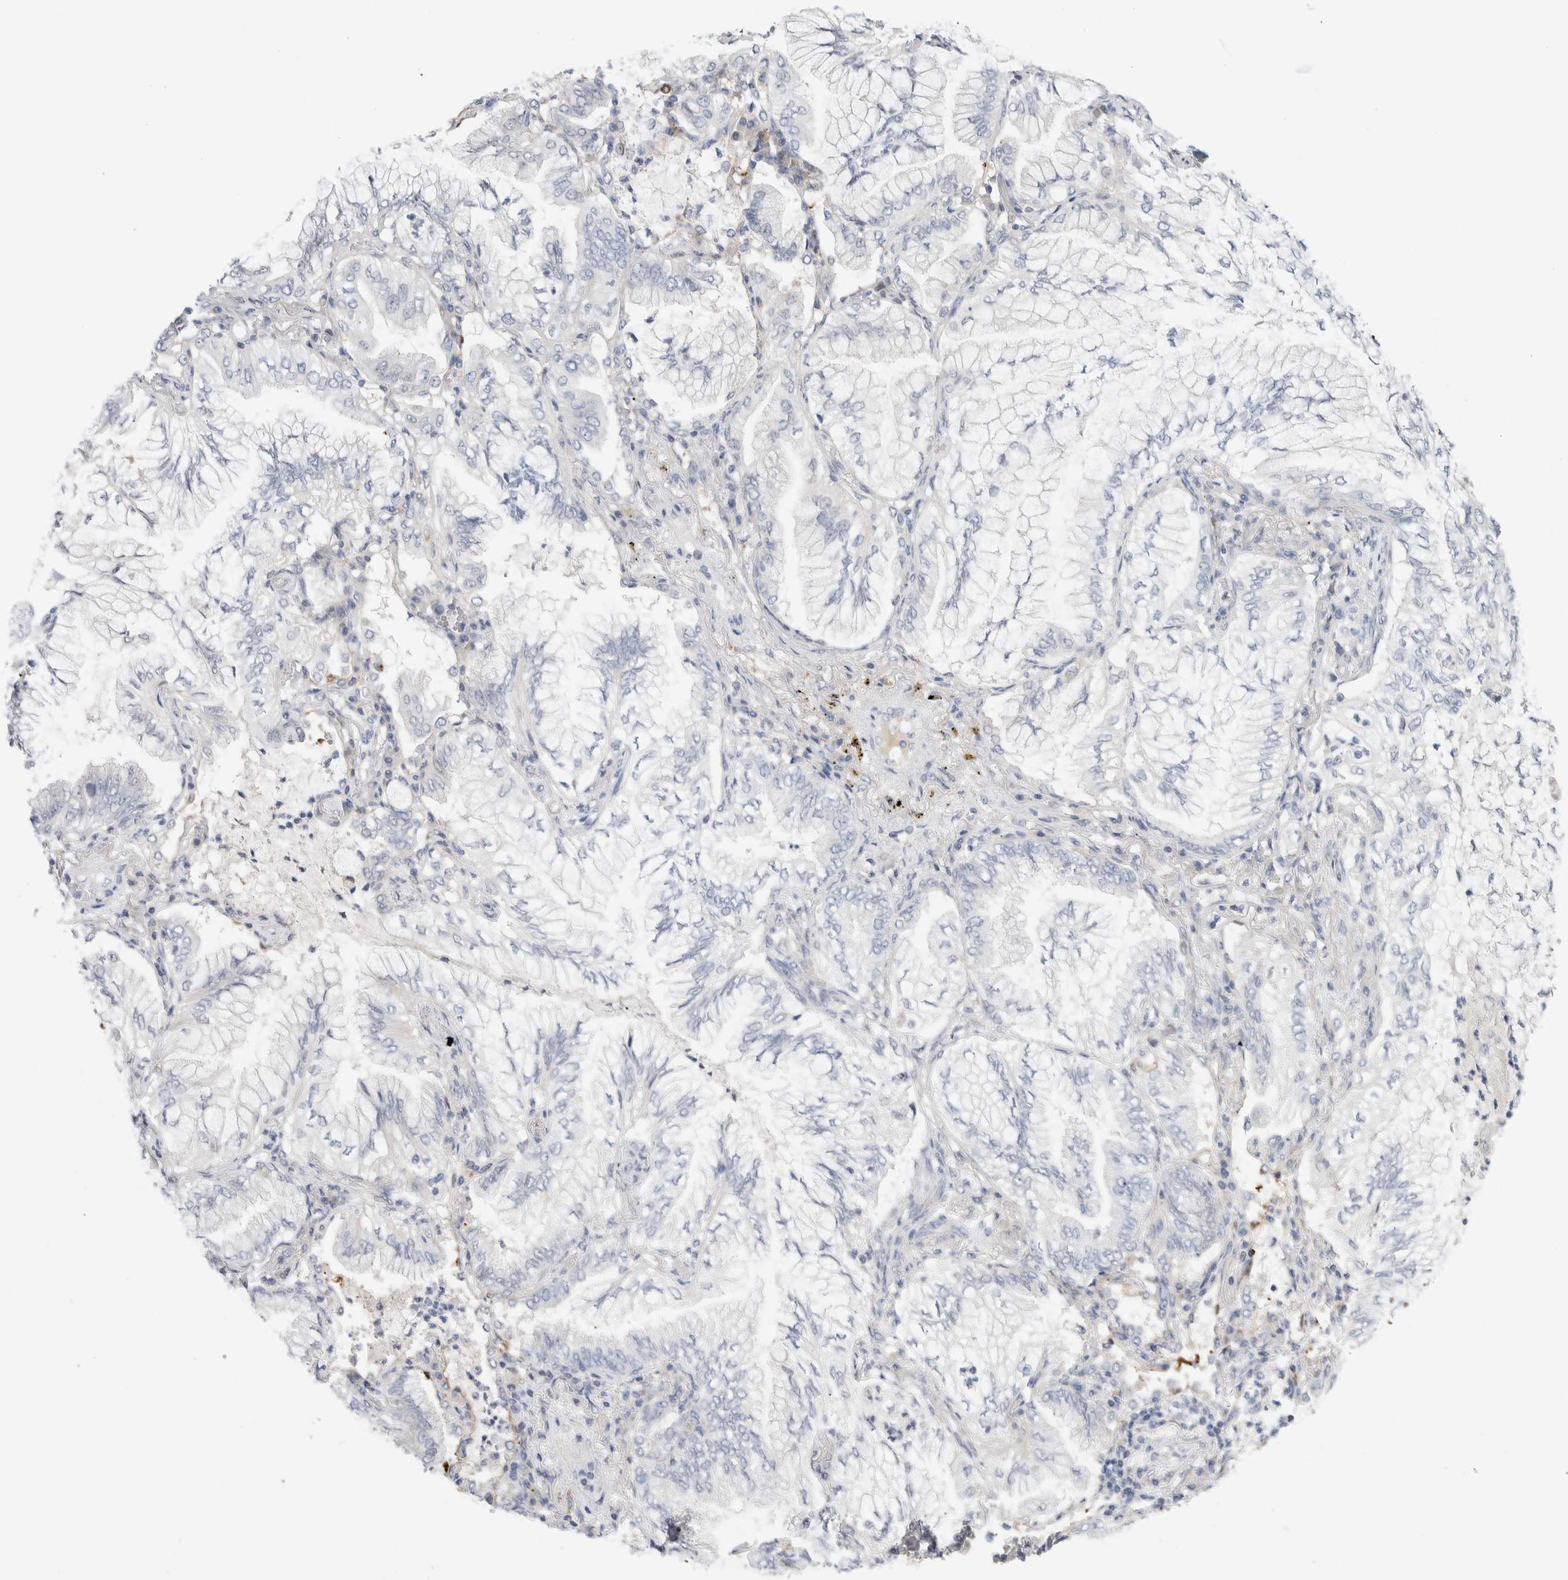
{"staining": {"intensity": "negative", "quantity": "none", "location": "none"}, "tissue": "lung cancer", "cell_type": "Tumor cells", "image_type": "cancer", "snomed": [{"axis": "morphology", "description": "Adenocarcinoma, NOS"}, {"axis": "topography", "description": "Lung"}], "caption": "A photomicrograph of lung cancer stained for a protein reveals no brown staining in tumor cells.", "gene": "DNAJB6", "patient": {"sex": "female", "age": 70}}